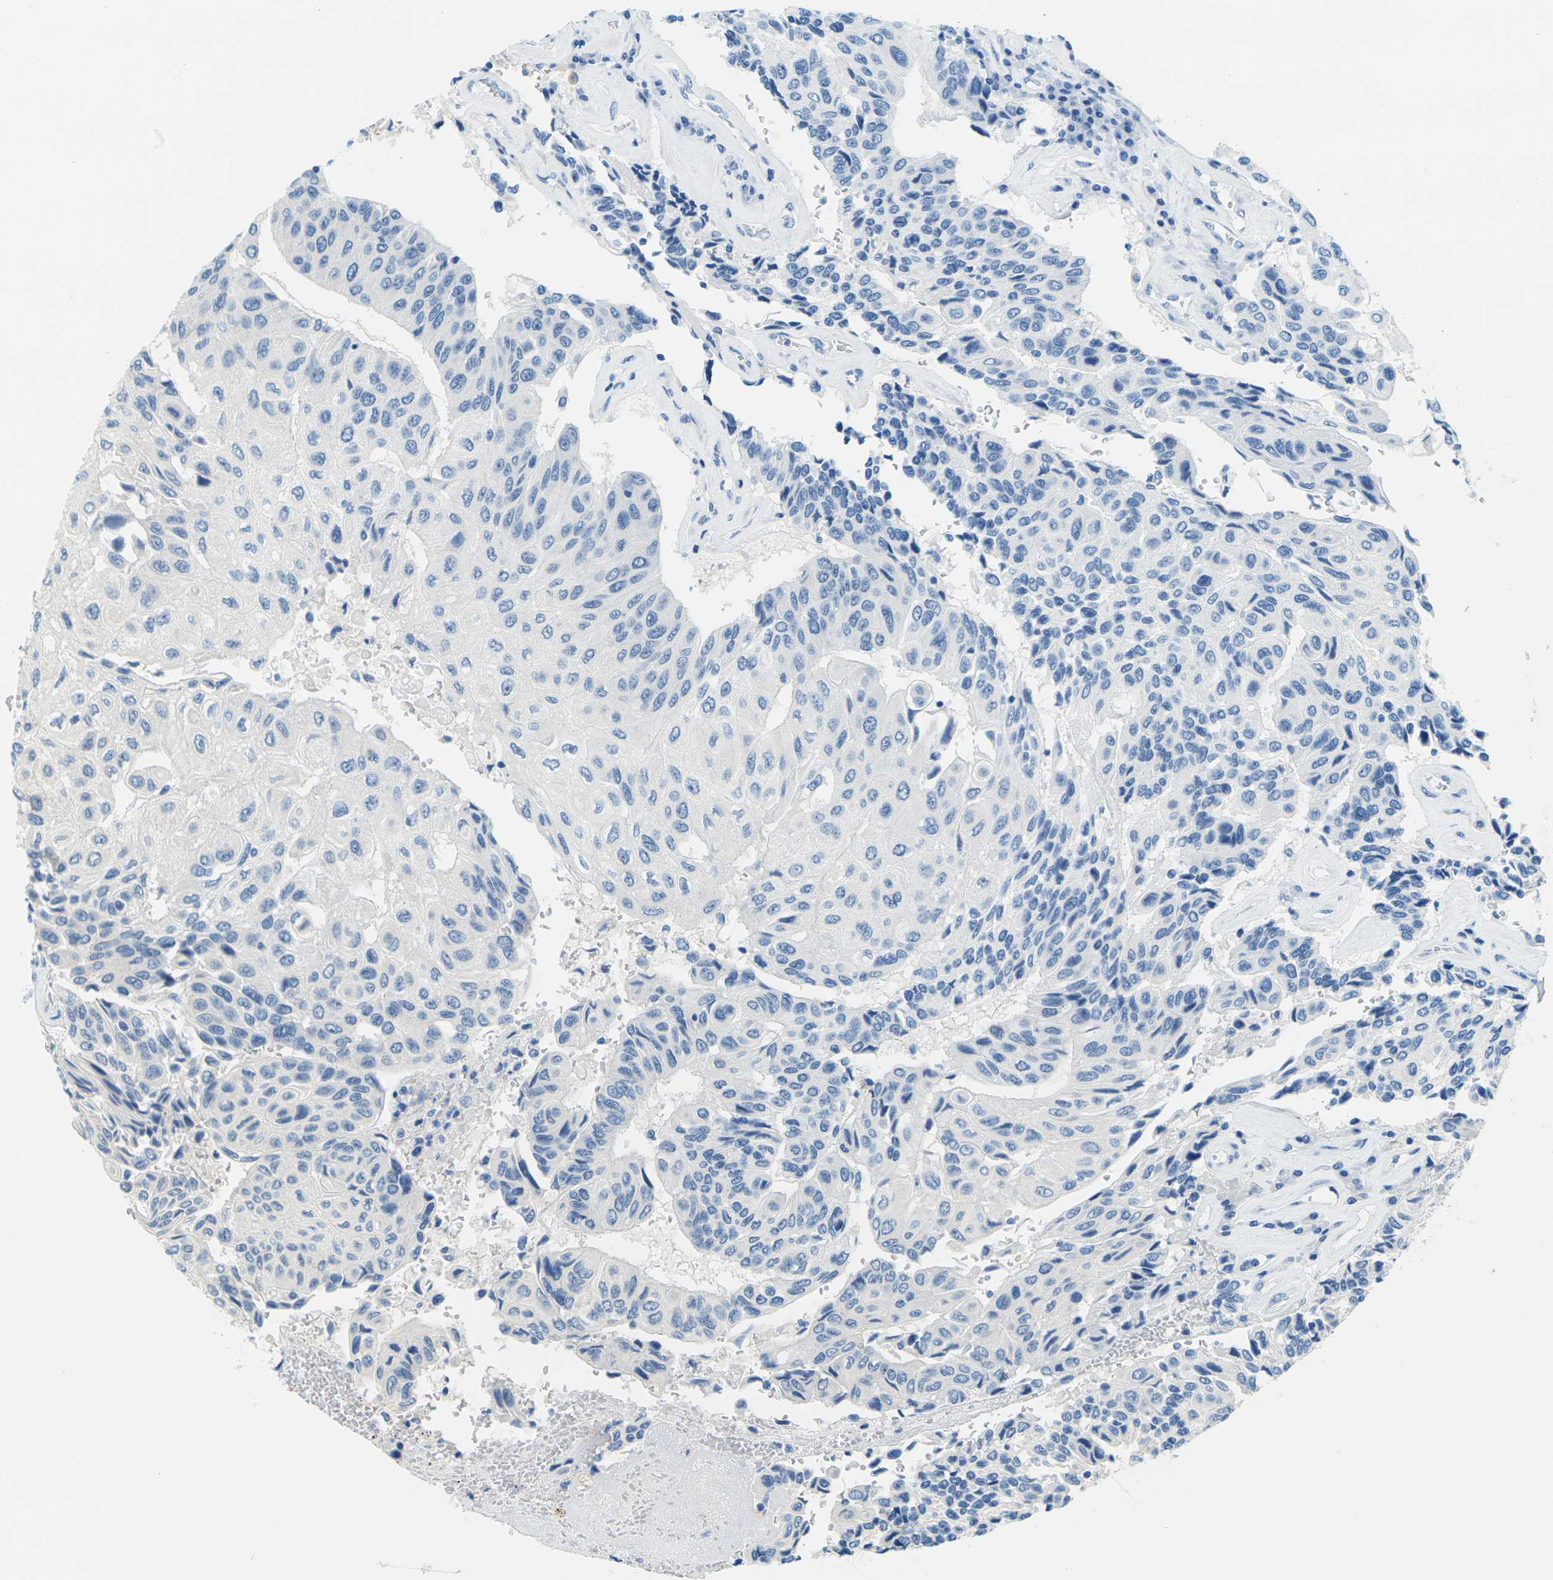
{"staining": {"intensity": "negative", "quantity": "none", "location": "none"}, "tissue": "urothelial cancer", "cell_type": "Tumor cells", "image_type": "cancer", "snomed": [{"axis": "morphology", "description": "Urothelial carcinoma, High grade"}, {"axis": "topography", "description": "Urinary bladder"}], "caption": "This is an IHC image of urothelial cancer. There is no positivity in tumor cells.", "gene": "CYP2C8", "patient": {"sex": "female", "age": 85}}